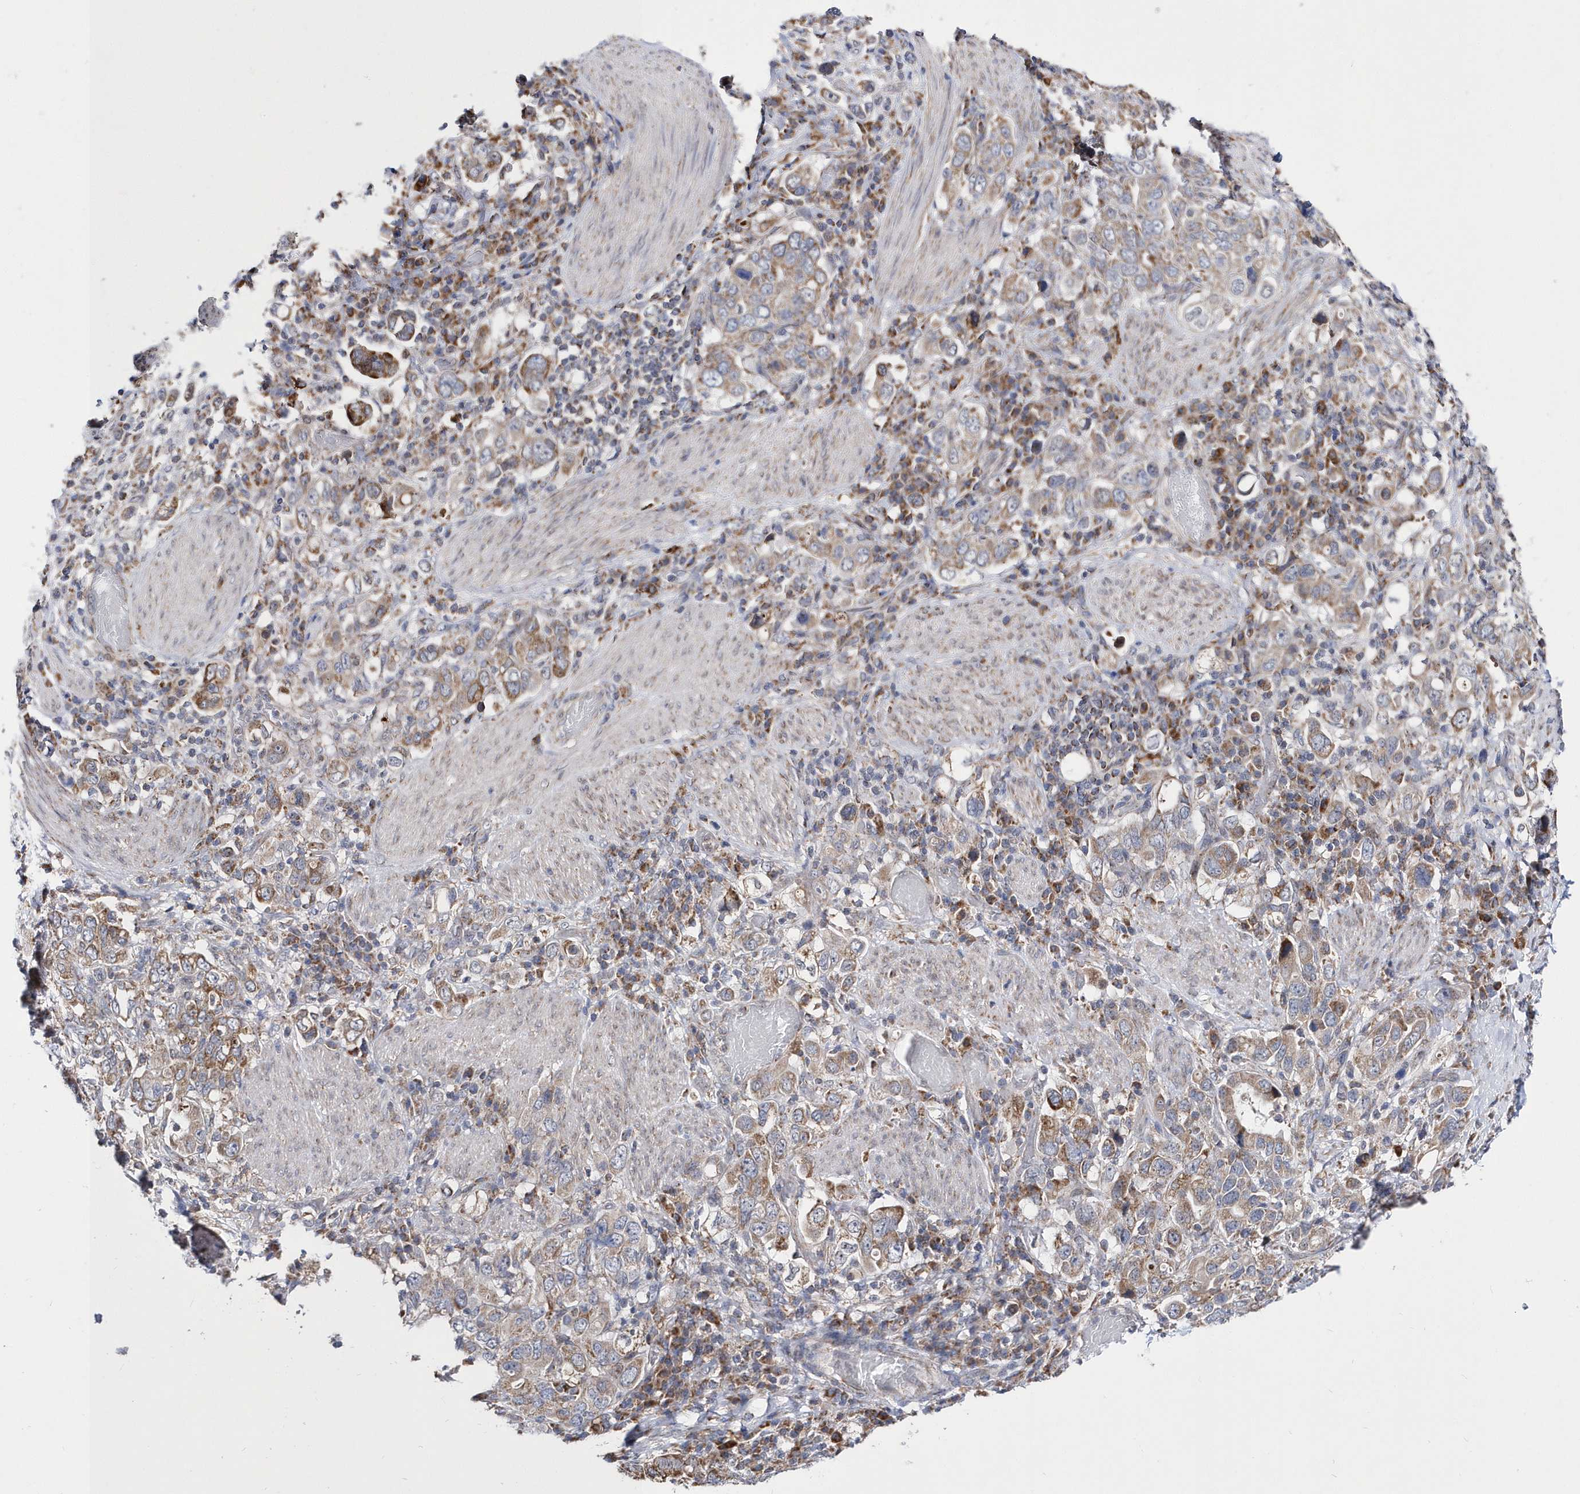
{"staining": {"intensity": "strong", "quantity": "25%-75%", "location": "cytoplasmic/membranous"}, "tissue": "stomach cancer", "cell_type": "Tumor cells", "image_type": "cancer", "snomed": [{"axis": "morphology", "description": "Adenocarcinoma, NOS"}, {"axis": "topography", "description": "Stomach, upper"}], "caption": "Stomach cancer (adenocarcinoma) tissue shows strong cytoplasmic/membranous expression in about 25%-75% of tumor cells", "gene": "SPATA5", "patient": {"sex": "male", "age": 62}}